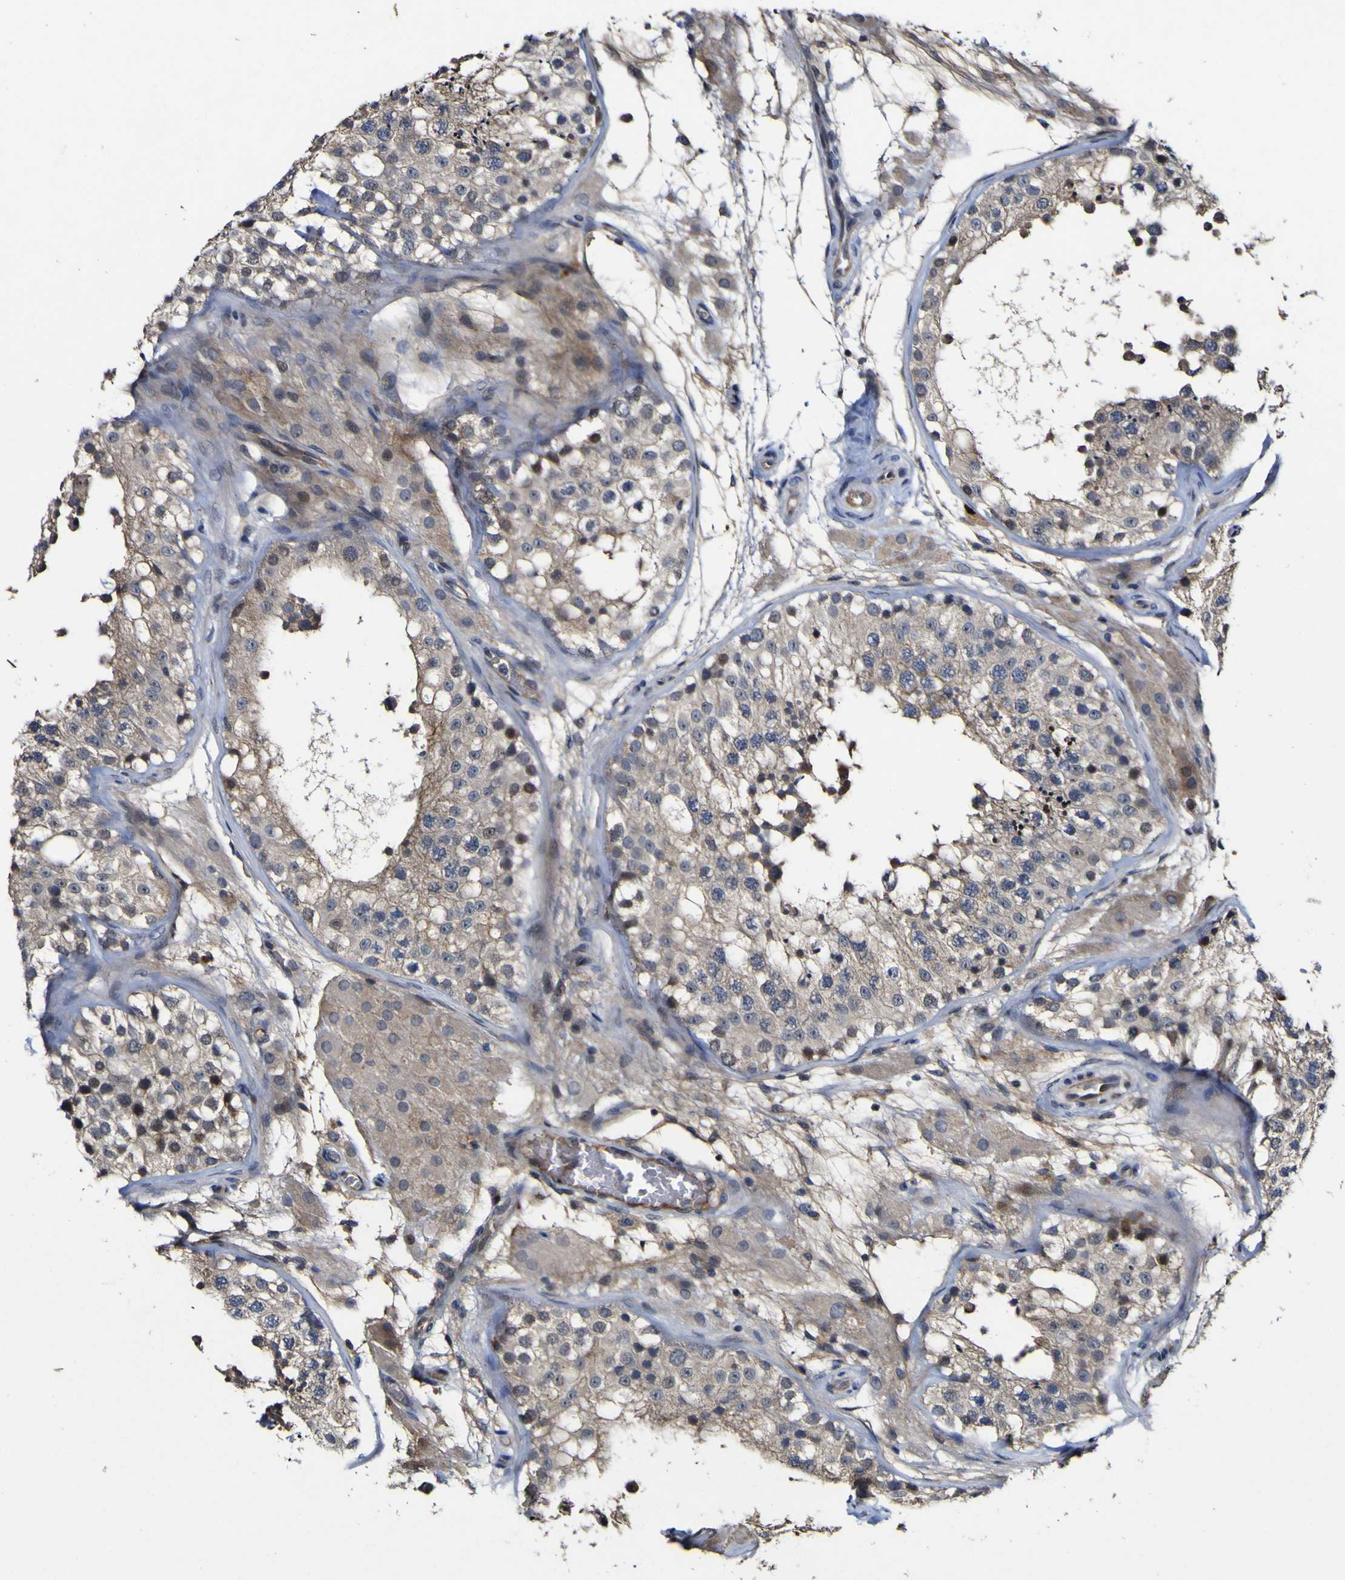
{"staining": {"intensity": "weak", "quantity": ">75%", "location": "cytoplasmic/membranous"}, "tissue": "testis", "cell_type": "Cells in seminiferous ducts", "image_type": "normal", "snomed": [{"axis": "morphology", "description": "Normal tissue, NOS"}, {"axis": "topography", "description": "Testis"}], "caption": "Benign testis reveals weak cytoplasmic/membranous expression in about >75% of cells in seminiferous ducts, visualized by immunohistochemistry.", "gene": "CCL2", "patient": {"sex": "male", "age": 26}}